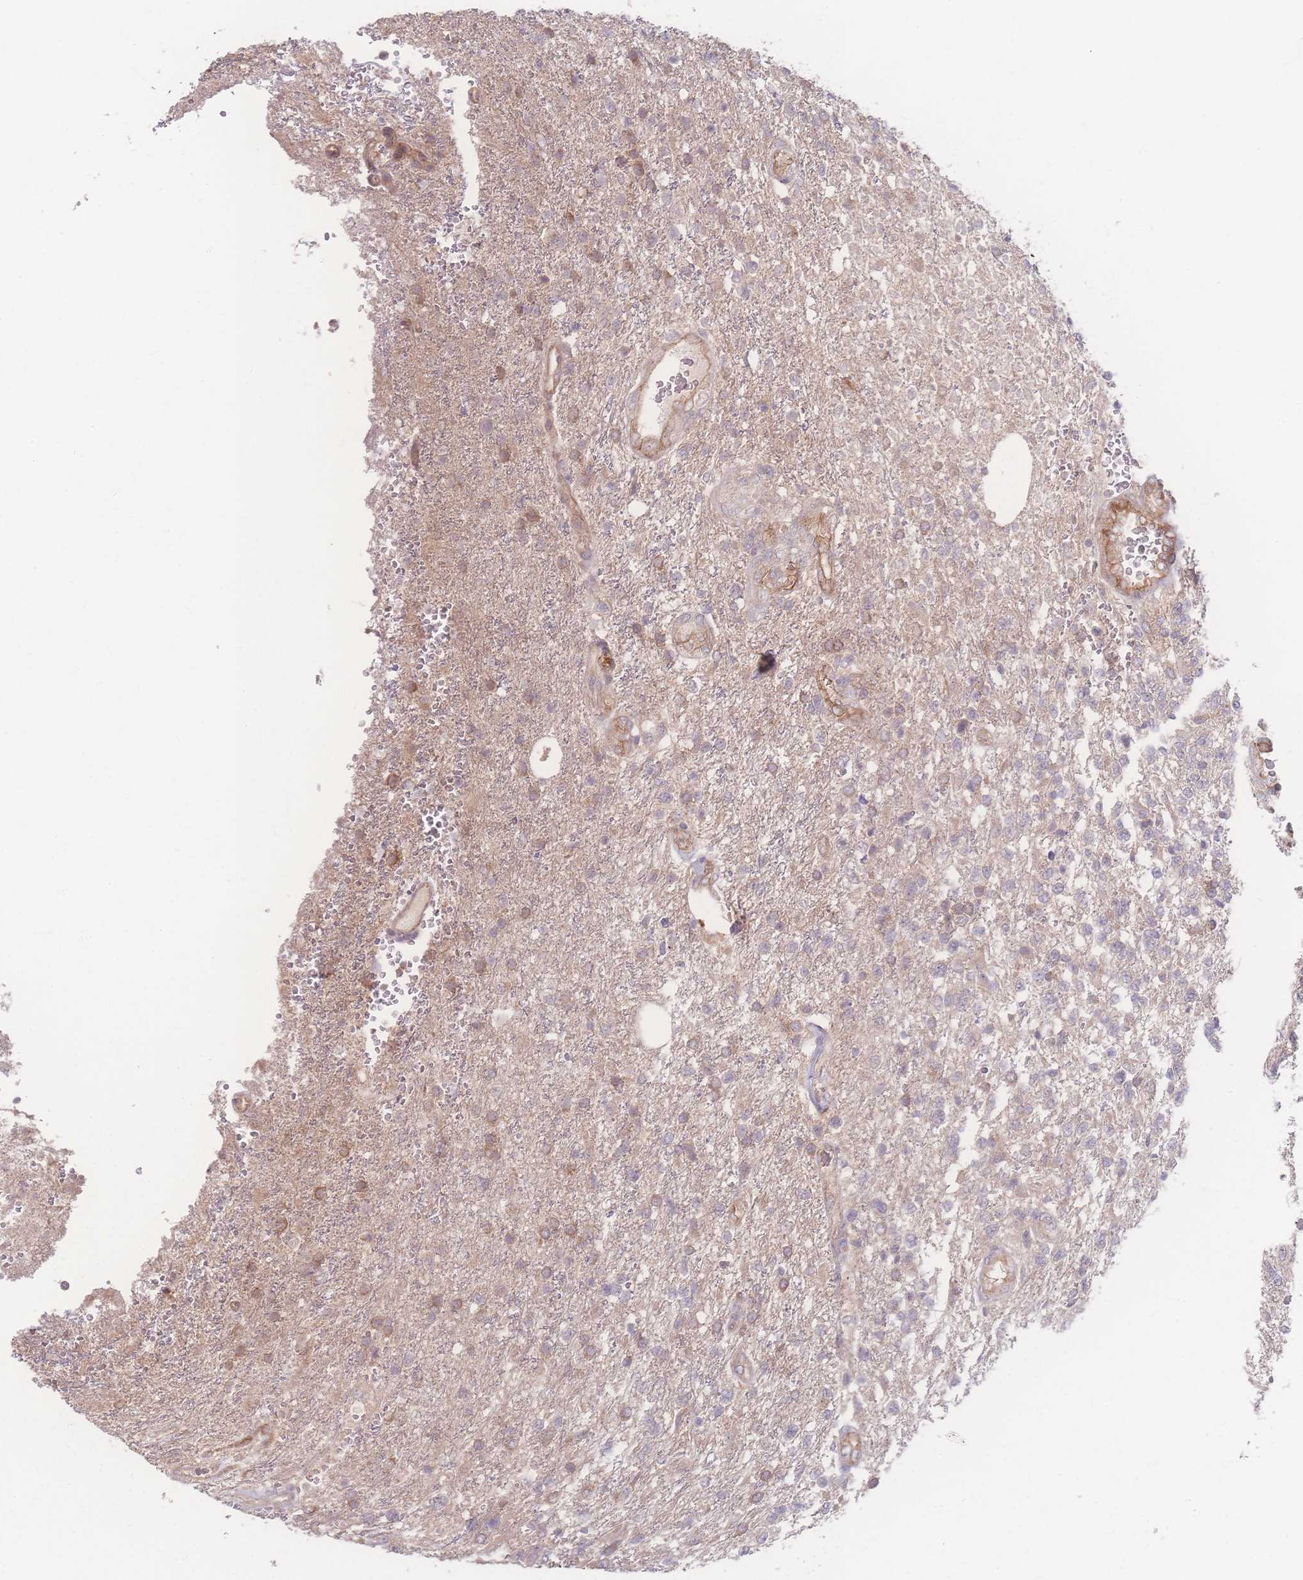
{"staining": {"intensity": "moderate", "quantity": "<25%", "location": "cytoplasmic/membranous"}, "tissue": "glioma", "cell_type": "Tumor cells", "image_type": "cancer", "snomed": [{"axis": "morphology", "description": "Glioma, malignant, High grade"}, {"axis": "topography", "description": "Brain"}], "caption": "Approximately <25% of tumor cells in human glioma show moderate cytoplasmic/membranous protein expression as visualized by brown immunohistochemical staining.", "gene": "INSR", "patient": {"sex": "male", "age": 56}}